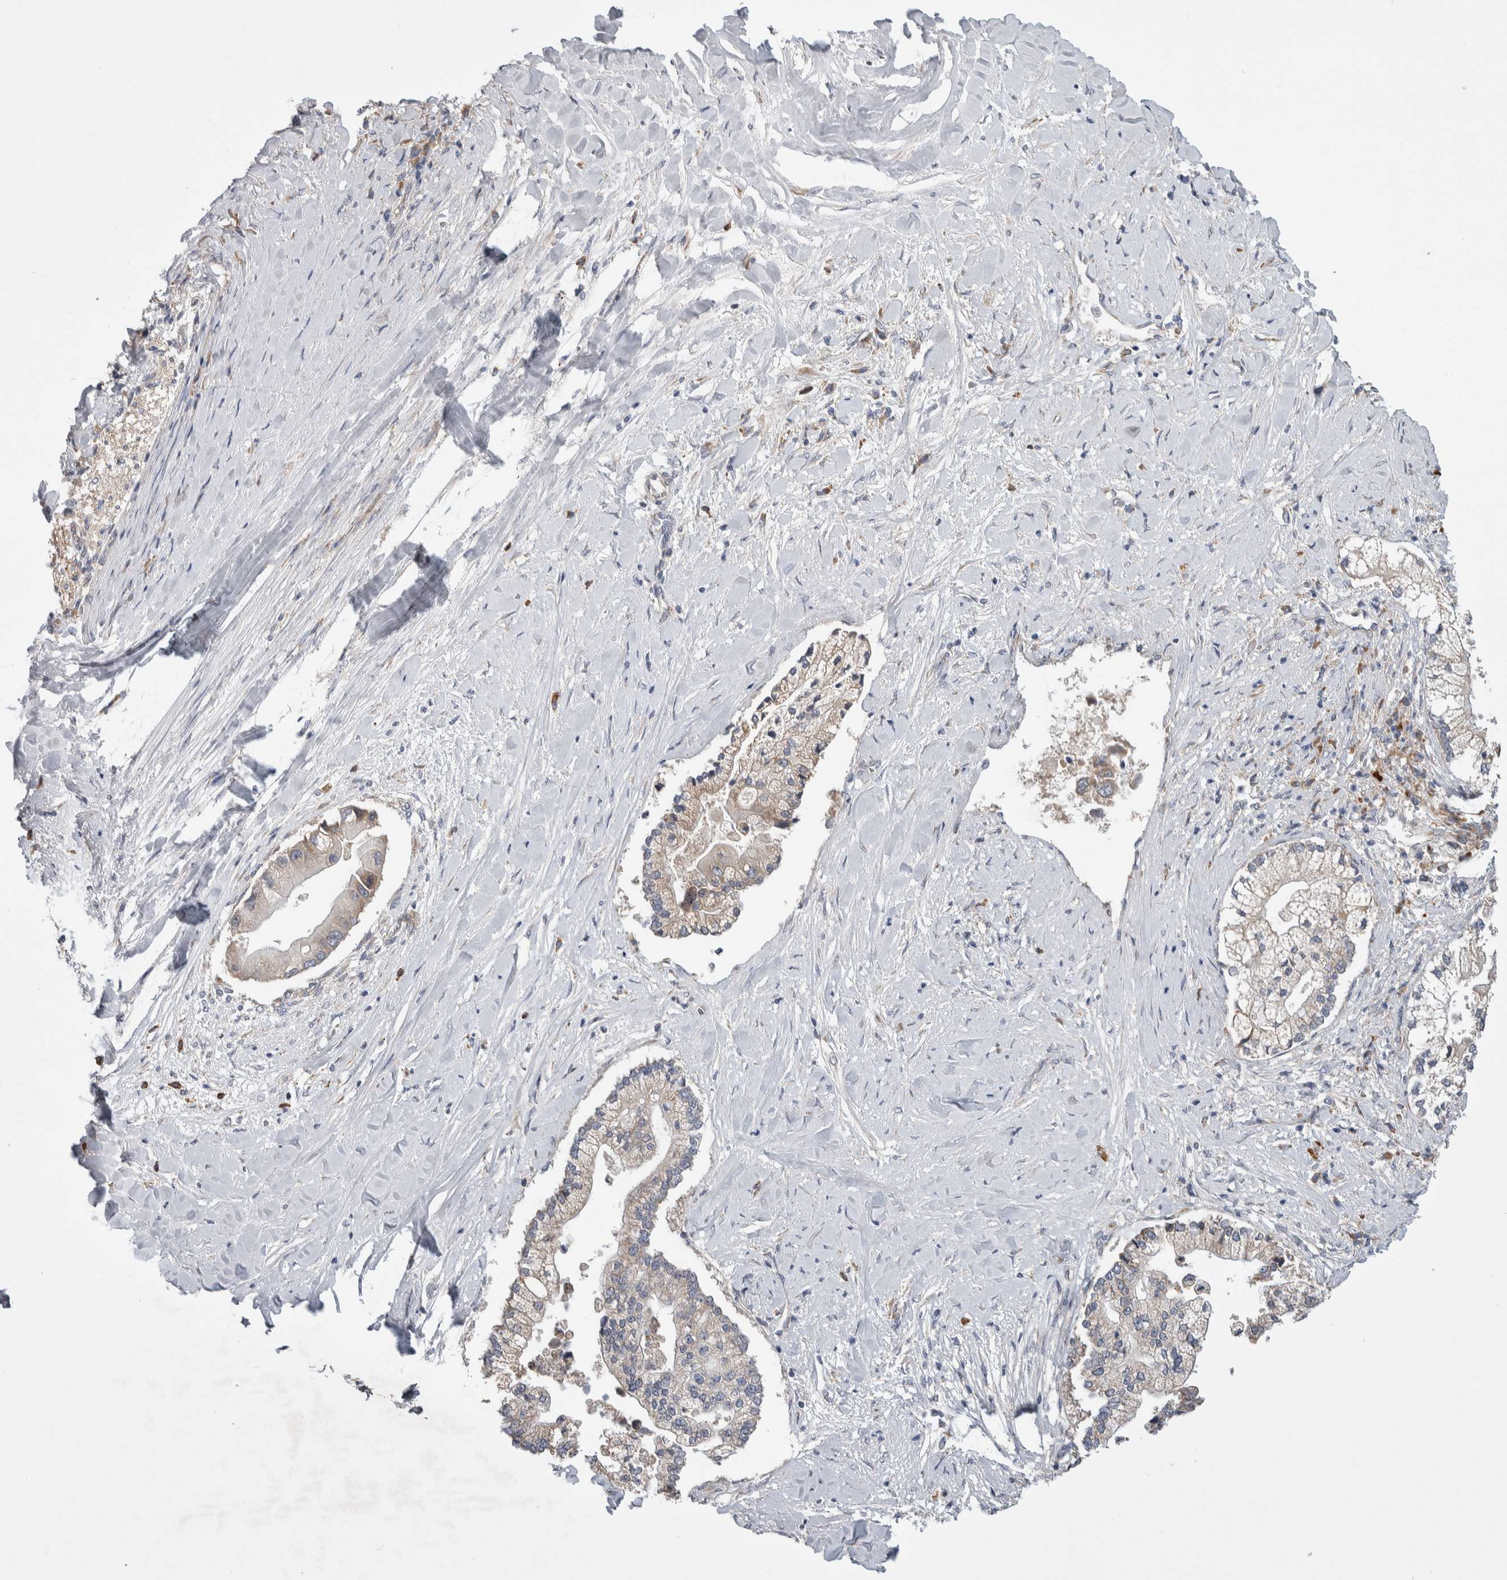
{"staining": {"intensity": "moderate", "quantity": "25%-75%", "location": "cytoplasmic/membranous,nuclear"}, "tissue": "liver cancer", "cell_type": "Tumor cells", "image_type": "cancer", "snomed": [{"axis": "morphology", "description": "Cholangiocarcinoma"}, {"axis": "topography", "description": "Liver"}], "caption": "Protein expression analysis of human liver cholangiocarcinoma reveals moderate cytoplasmic/membranous and nuclear positivity in about 25%-75% of tumor cells.", "gene": "IBTK", "patient": {"sex": "male", "age": 50}}